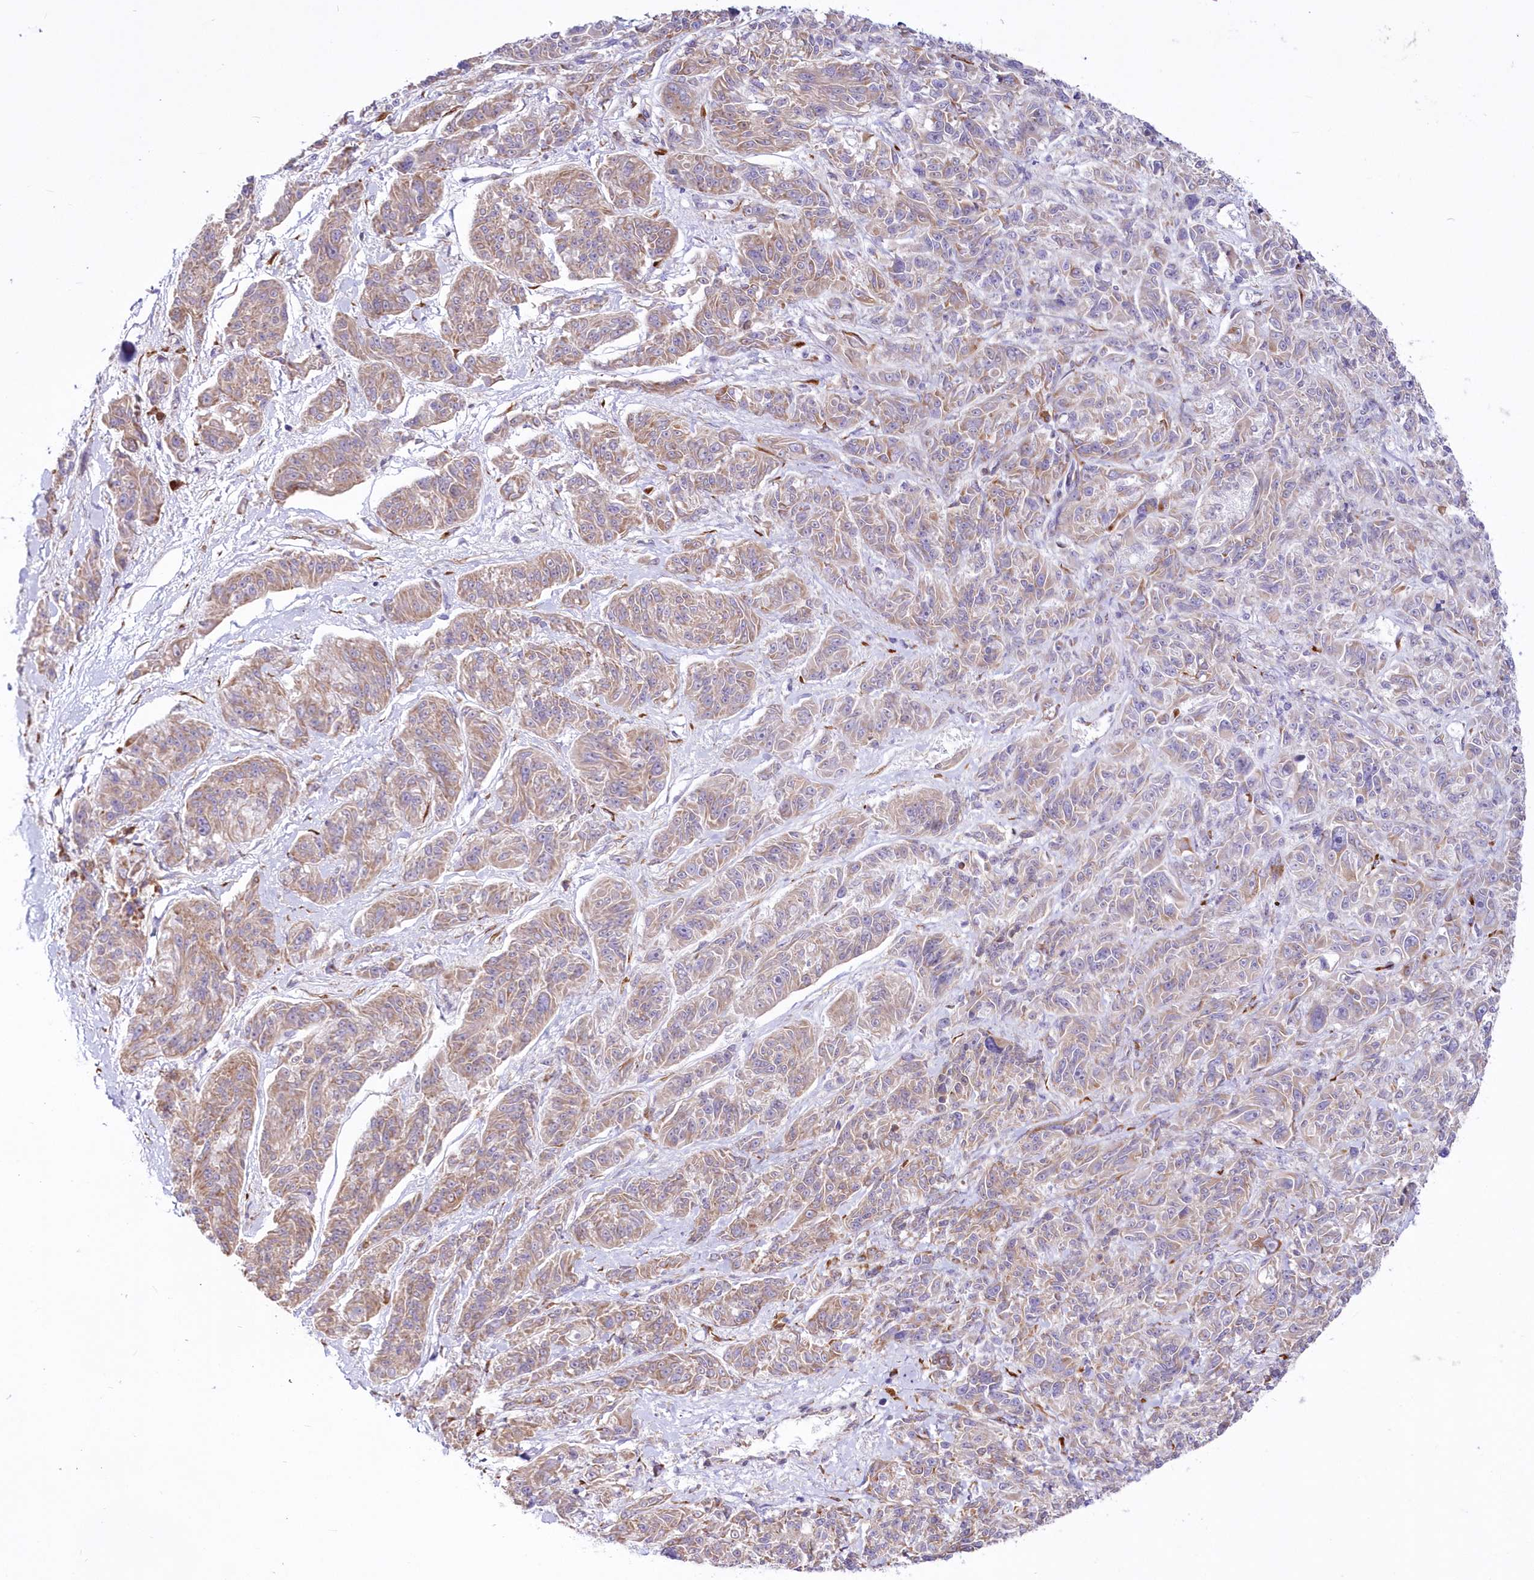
{"staining": {"intensity": "weak", "quantity": "25%-75%", "location": "cytoplasmic/membranous"}, "tissue": "melanoma", "cell_type": "Tumor cells", "image_type": "cancer", "snomed": [{"axis": "morphology", "description": "Malignant melanoma, NOS"}, {"axis": "topography", "description": "Skin"}], "caption": "Melanoma tissue displays weak cytoplasmic/membranous staining in about 25%-75% of tumor cells", "gene": "ARFGEF3", "patient": {"sex": "male", "age": 53}}